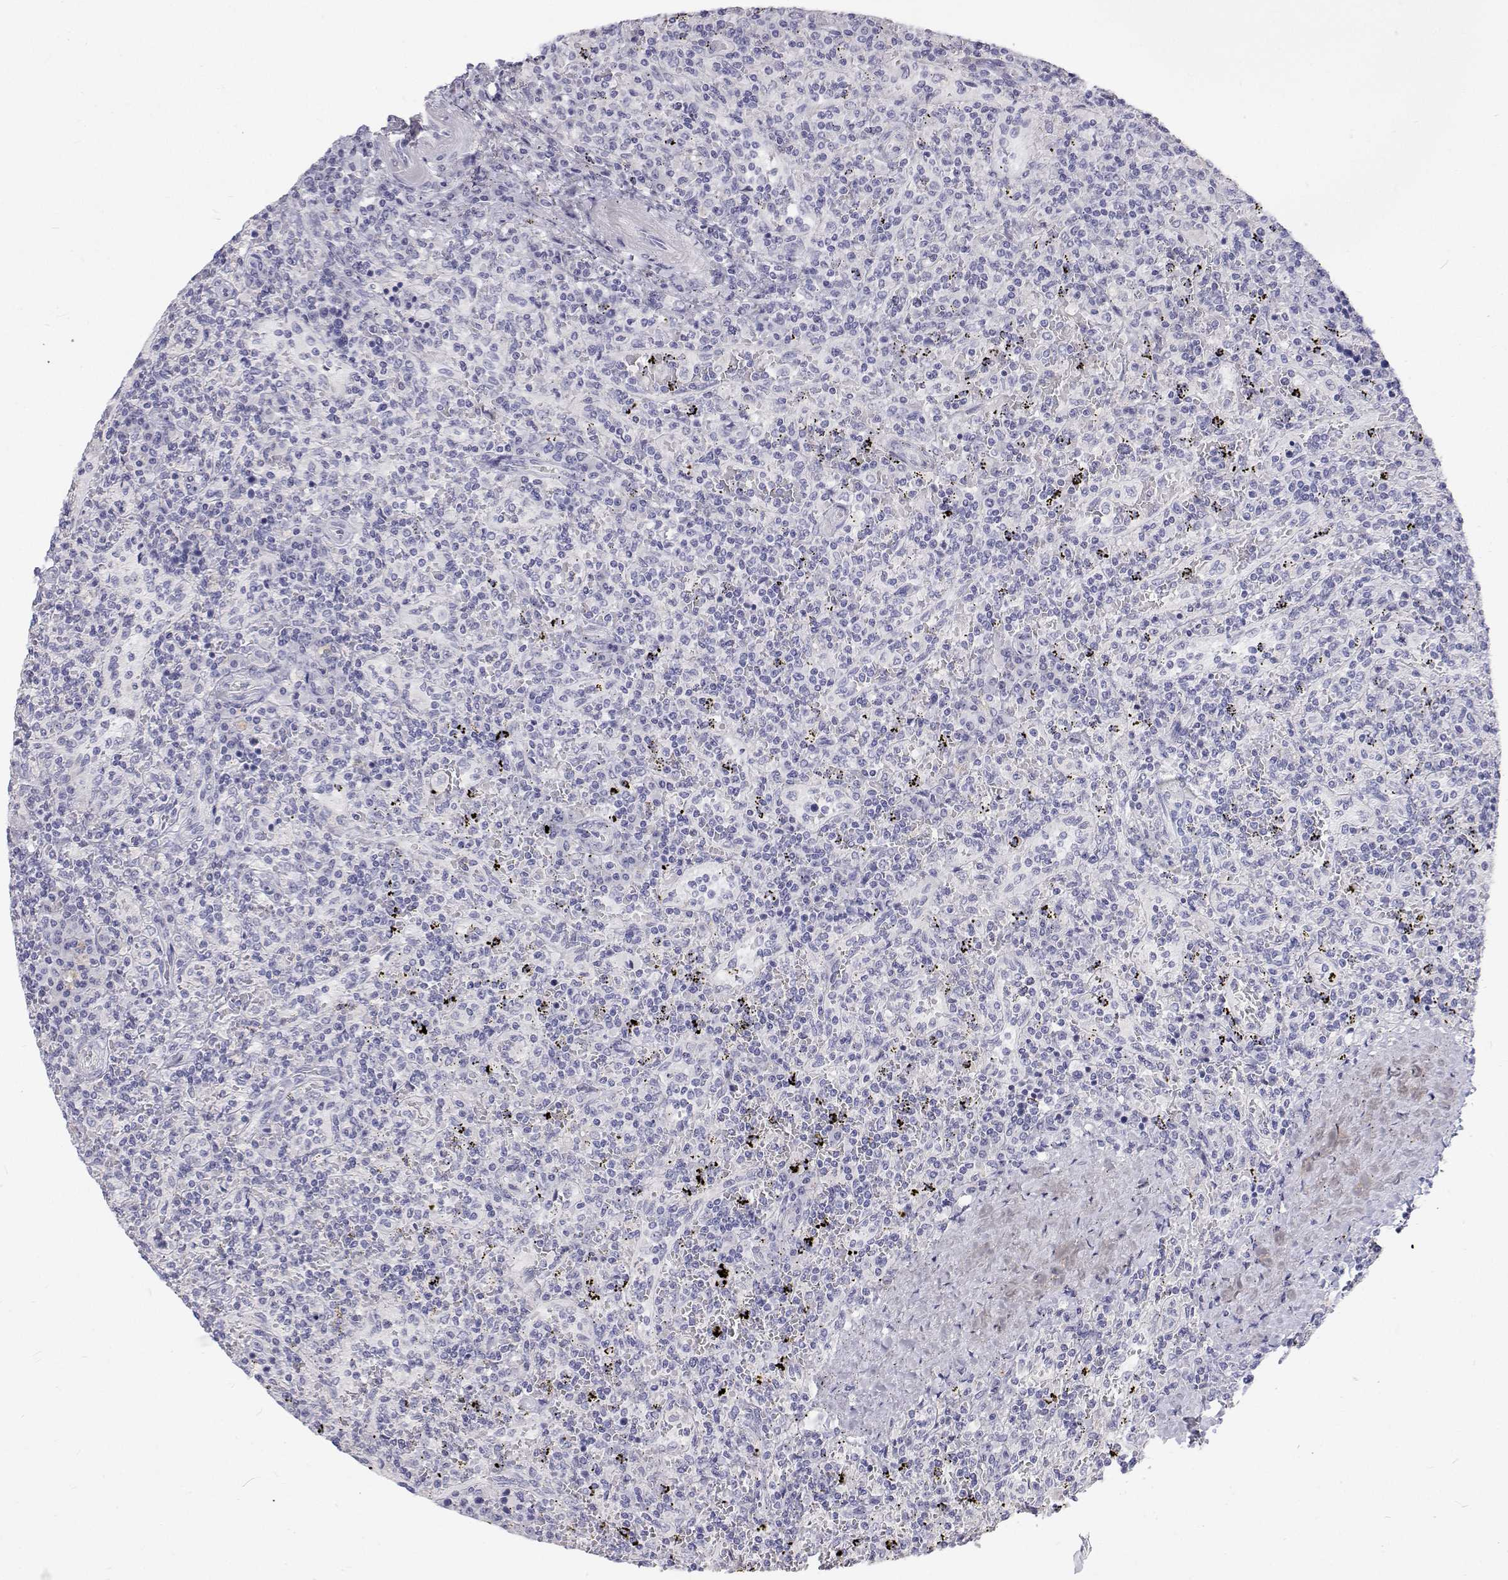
{"staining": {"intensity": "negative", "quantity": "none", "location": "none"}, "tissue": "lymphoma", "cell_type": "Tumor cells", "image_type": "cancer", "snomed": [{"axis": "morphology", "description": "Malignant lymphoma, non-Hodgkin's type, Low grade"}, {"axis": "topography", "description": "Spleen"}], "caption": "Tumor cells are negative for protein expression in human lymphoma.", "gene": "NCR2", "patient": {"sex": "male", "age": 62}}